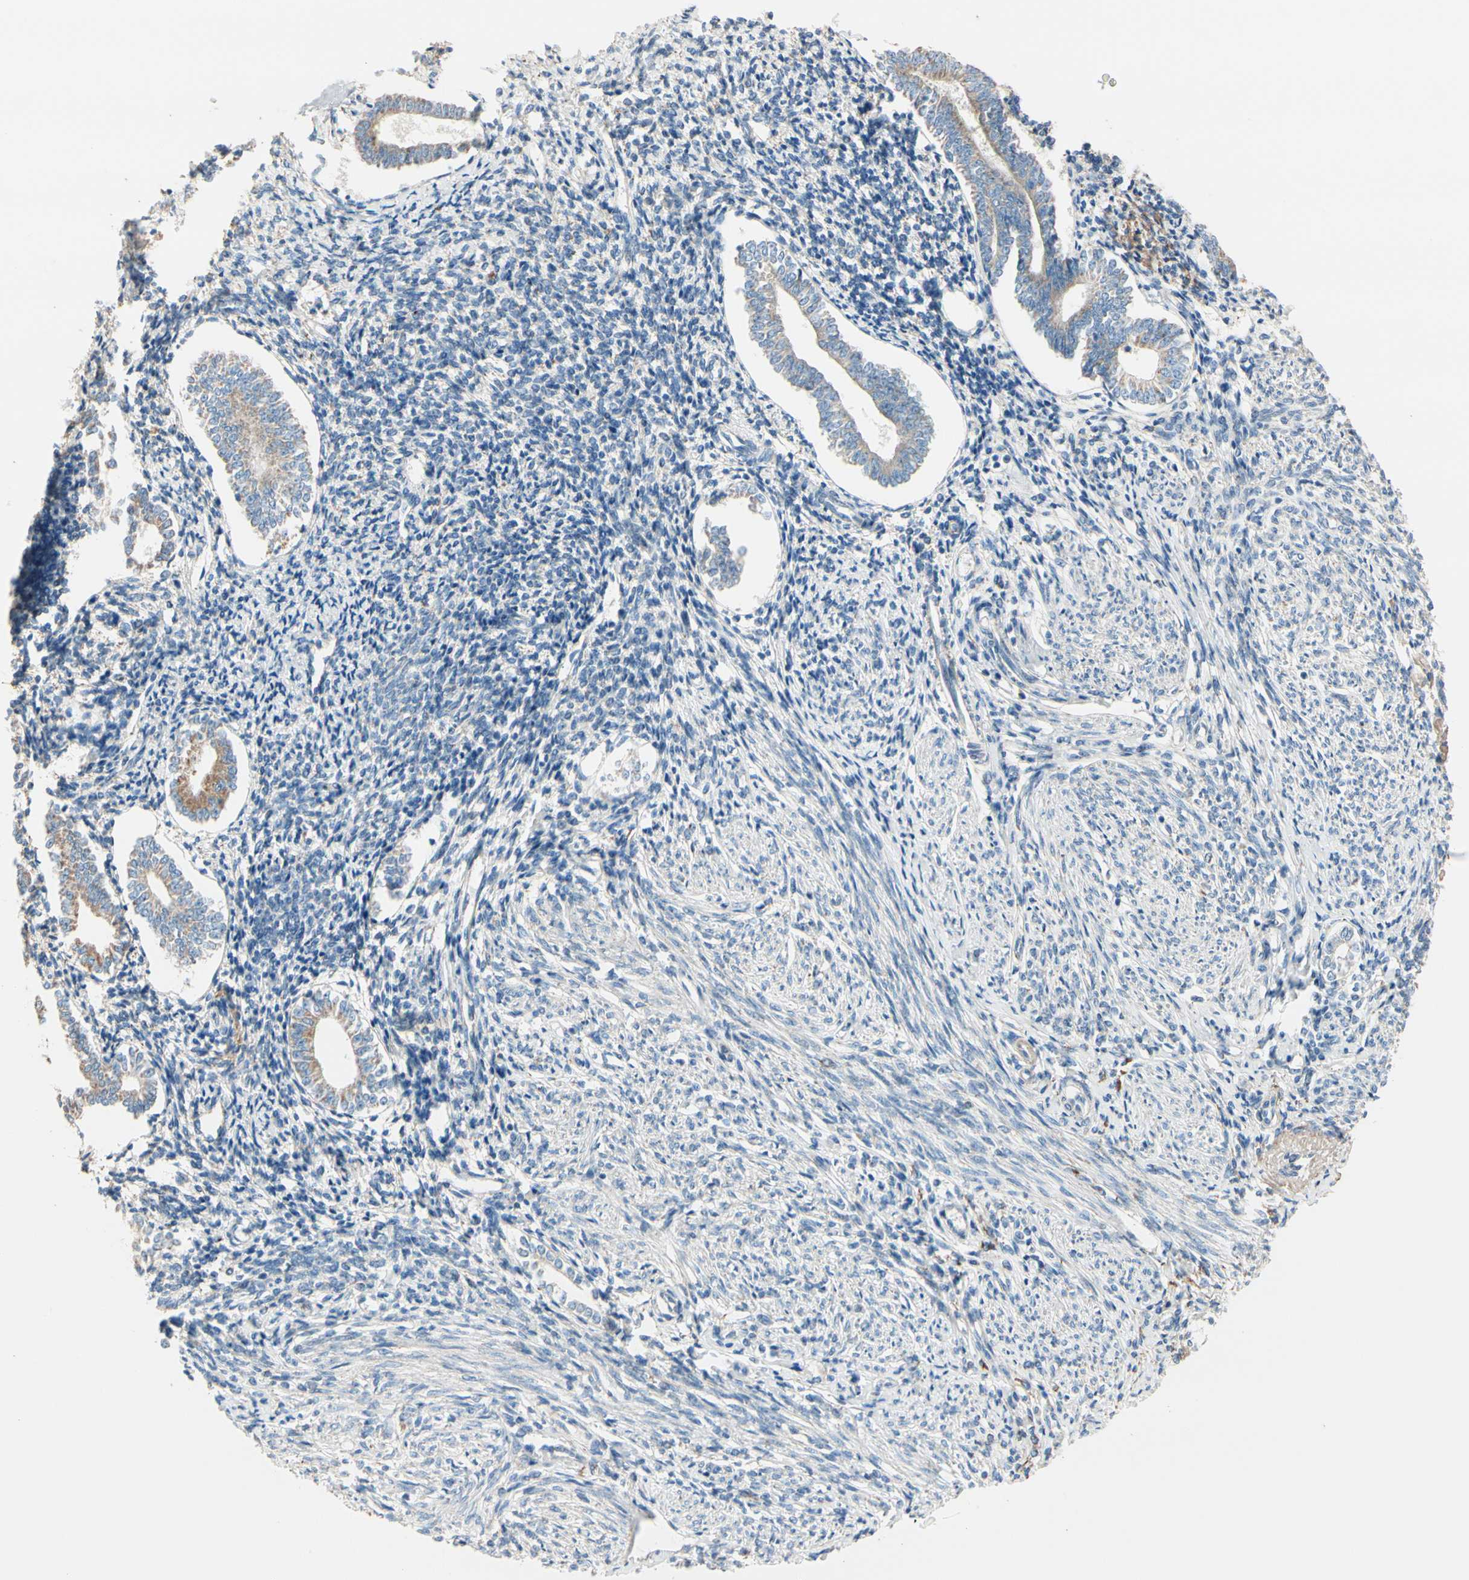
{"staining": {"intensity": "weak", "quantity": ">75%", "location": "cytoplasmic/membranous"}, "tissue": "endometrium", "cell_type": "Cells in endometrial stroma", "image_type": "normal", "snomed": [{"axis": "morphology", "description": "Normal tissue, NOS"}, {"axis": "topography", "description": "Endometrium"}], "caption": "Weak cytoplasmic/membranous positivity is appreciated in approximately >75% of cells in endometrial stroma in unremarkable endometrium.", "gene": "EPHA3", "patient": {"sex": "female", "age": 71}}